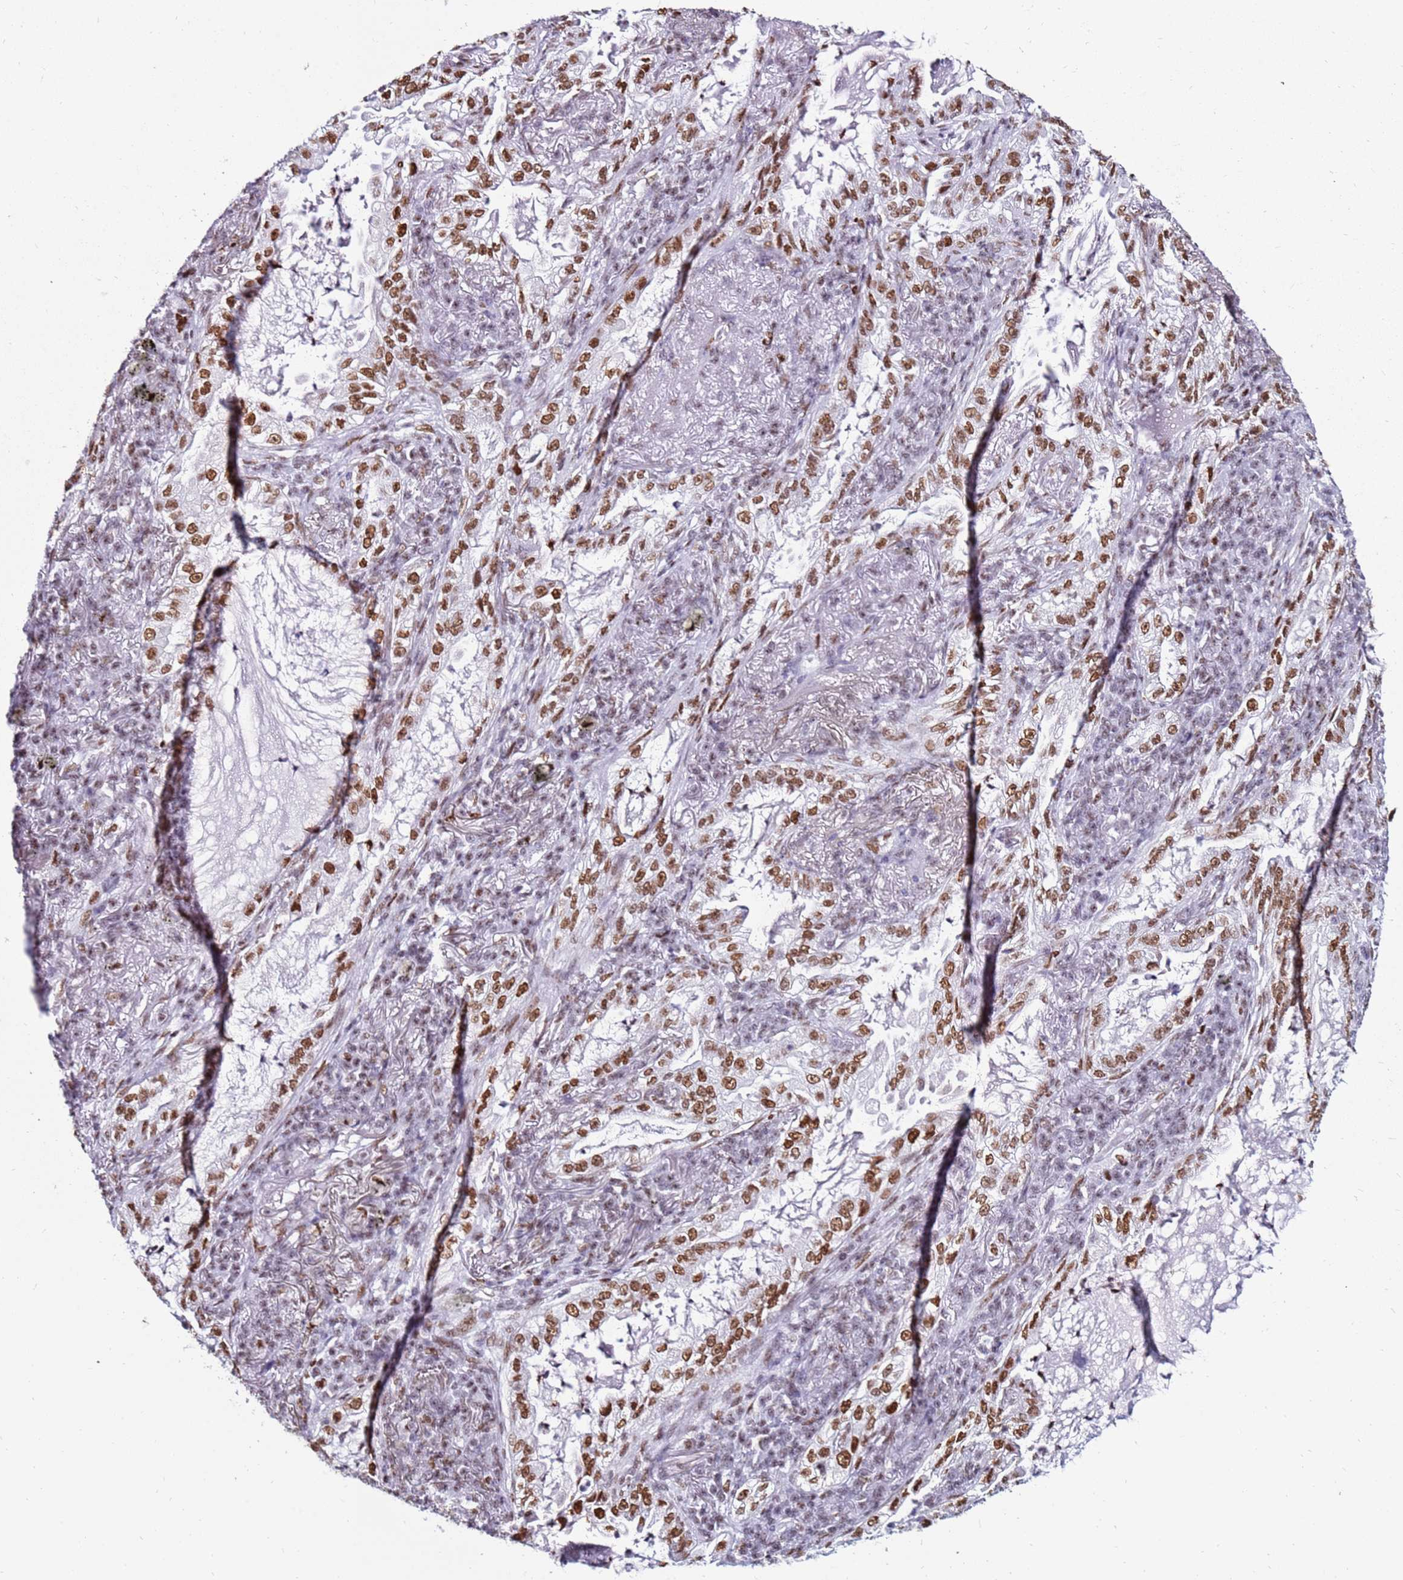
{"staining": {"intensity": "moderate", "quantity": ">75%", "location": "nuclear"}, "tissue": "lung cancer", "cell_type": "Tumor cells", "image_type": "cancer", "snomed": [{"axis": "morphology", "description": "Adenocarcinoma, NOS"}, {"axis": "topography", "description": "Lung"}], "caption": "Lung cancer (adenocarcinoma) stained with IHC reveals moderate nuclear positivity in approximately >75% of tumor cells.", "gene": "KPNA4", "patient": {"sex": "female", "age": 73}}